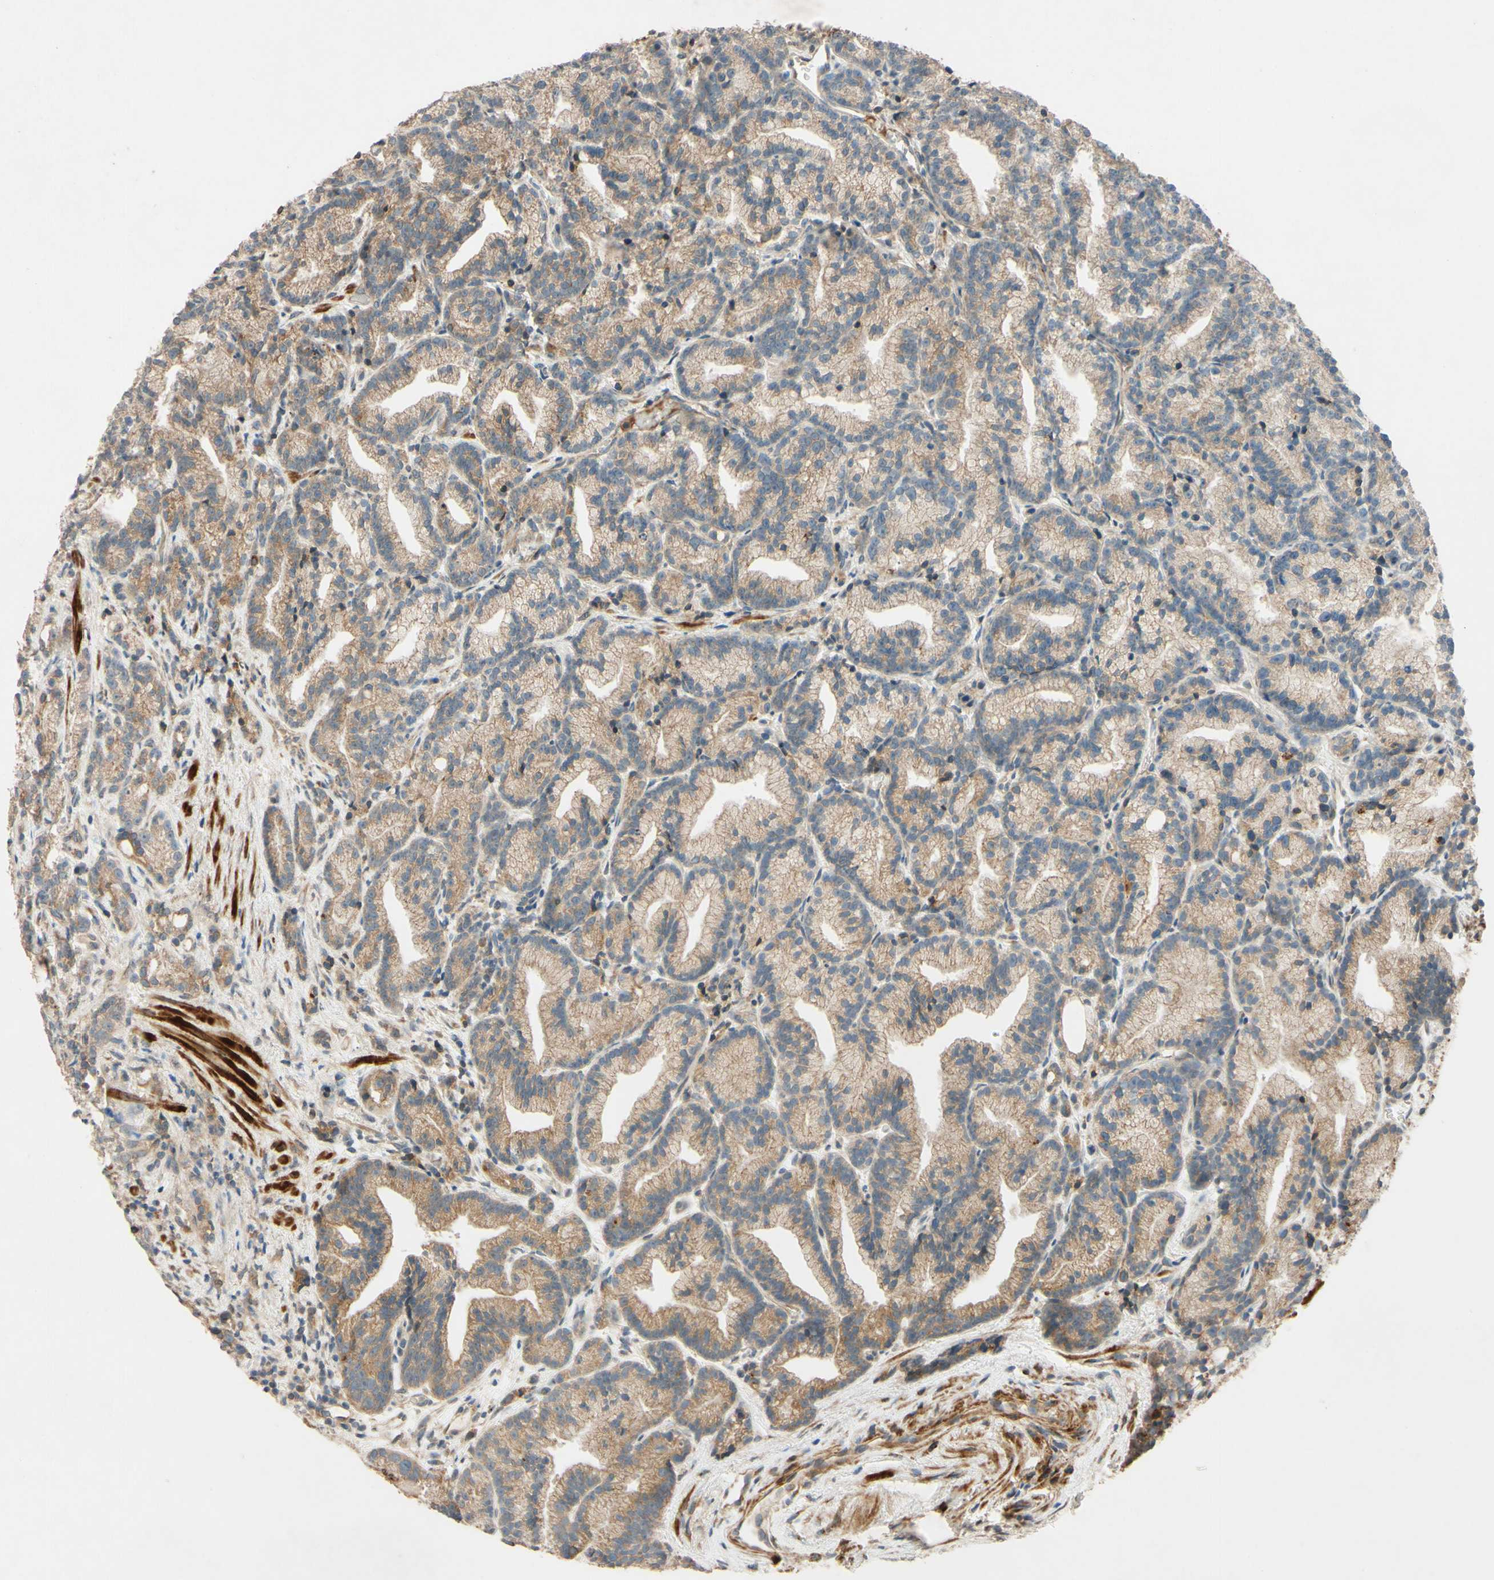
{"staining": {"intensity": "weak", "quantity": ">75%", "location": "cytoplasmic/membranous"}, "tissue": "prostate cancer", "cell_type": "Tumor cells", "image_type": "cancer", "snomed": [{"axis": "morphology", "description": "Adenocarcinoma, Low grade"}, {"axis": "topography", "description": "Prostate"}], "caption": "Prostate low-grade adenocarcinoma stained with immunohistochemistry (IHC) exhibits weak cytoplasmic/membranous staining in approximately >75% of tumor cells. Nuclei are stained in blue.", "gene": "PTPRU", "patient": {"sex": "male", "age": 89}}